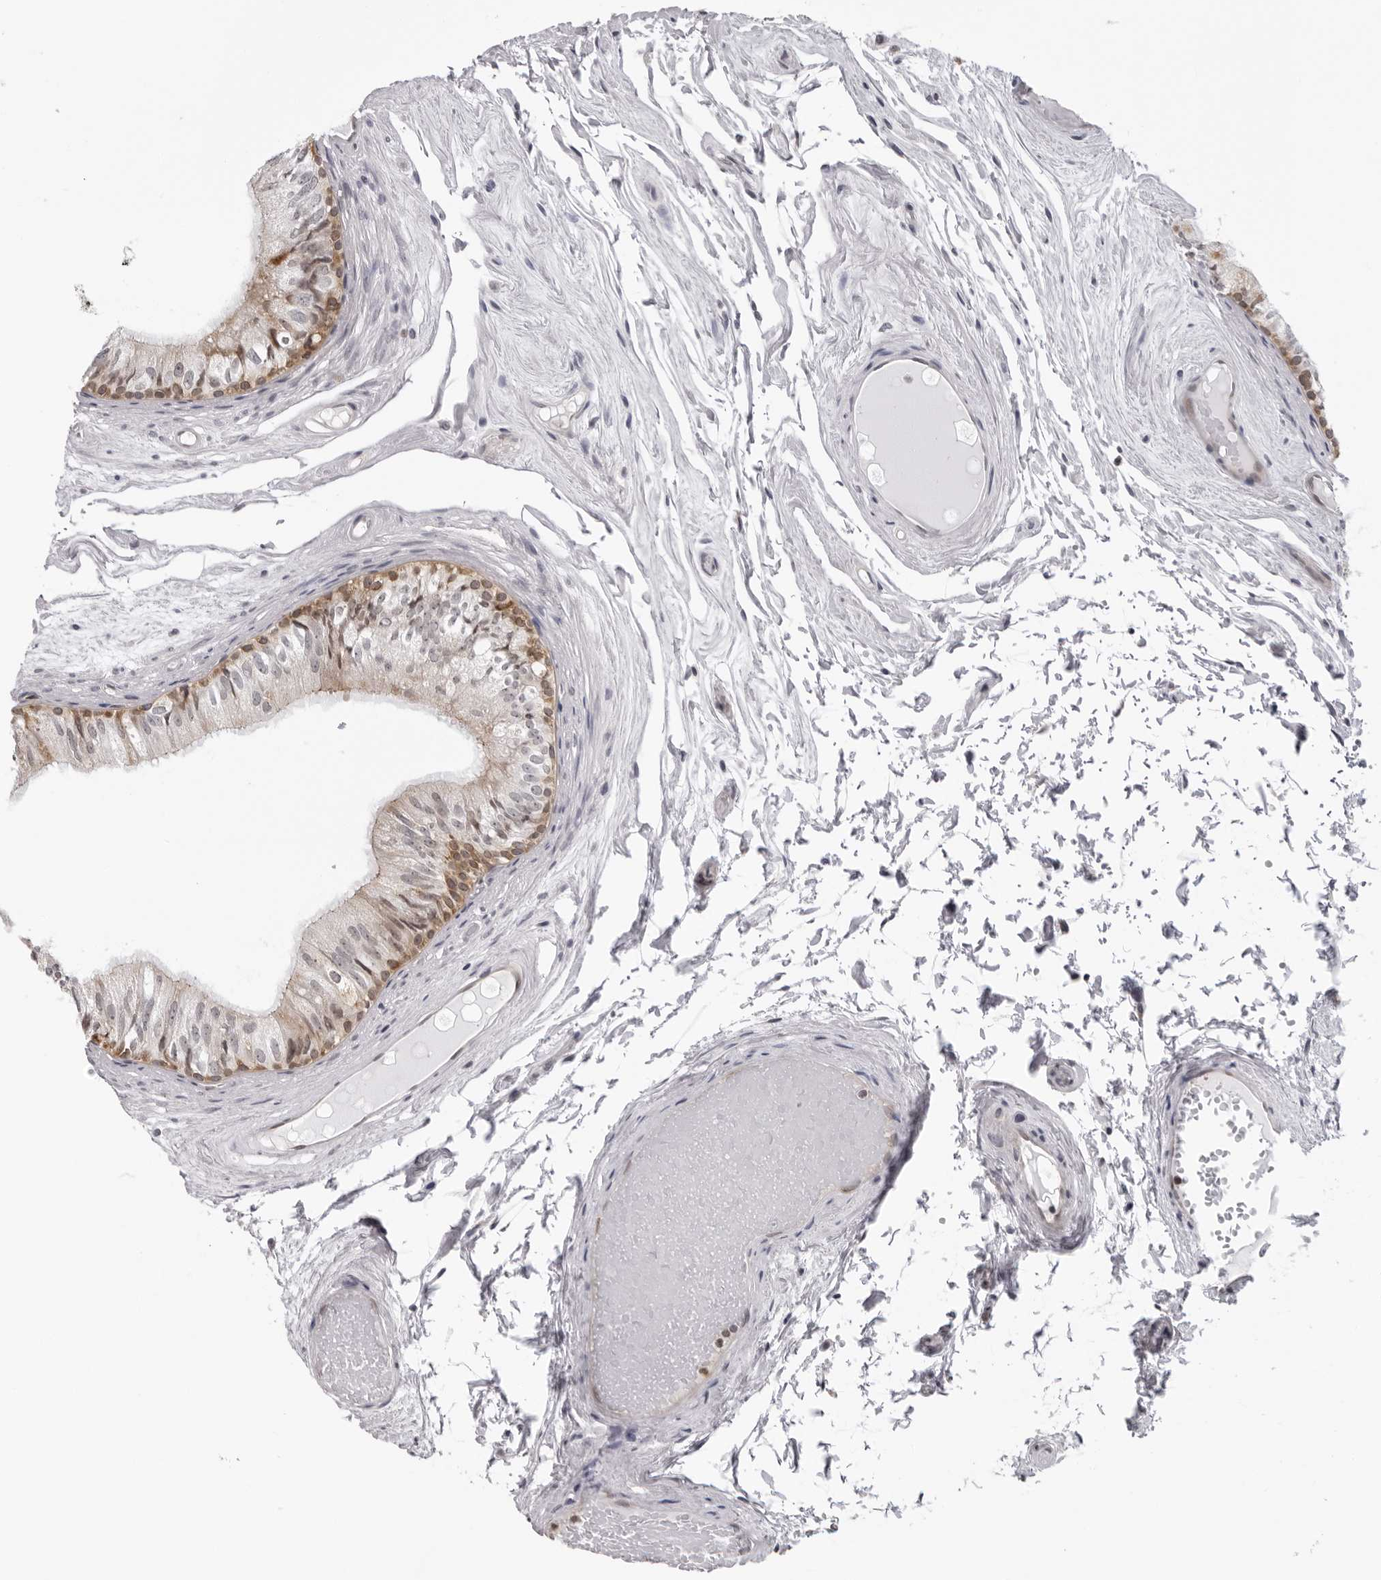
{"staining": {"intensity": "strong", "quantity": "25%-75%", "location": "cytoplasmic/membranous"}, "tissue": "epididymis", "cell_type": "Glandular cells", "image_type": "normal", "snomed": [{"axis": "morphology", "description": "Normal tissue, NOS"}, {"axis": "topography", "description": "Epididymis"}], "caption": "Protein staining shows strong cytoplasmic/membranous staining in approximately 25%-75% of glandular cells in unremarkable epididymis. Immunohistochemistry (ihc) stains the protein in brown and the nuclei are stained blue.", "gene": "MRPS15", "patient": {"sex": "male", "age": 79}}